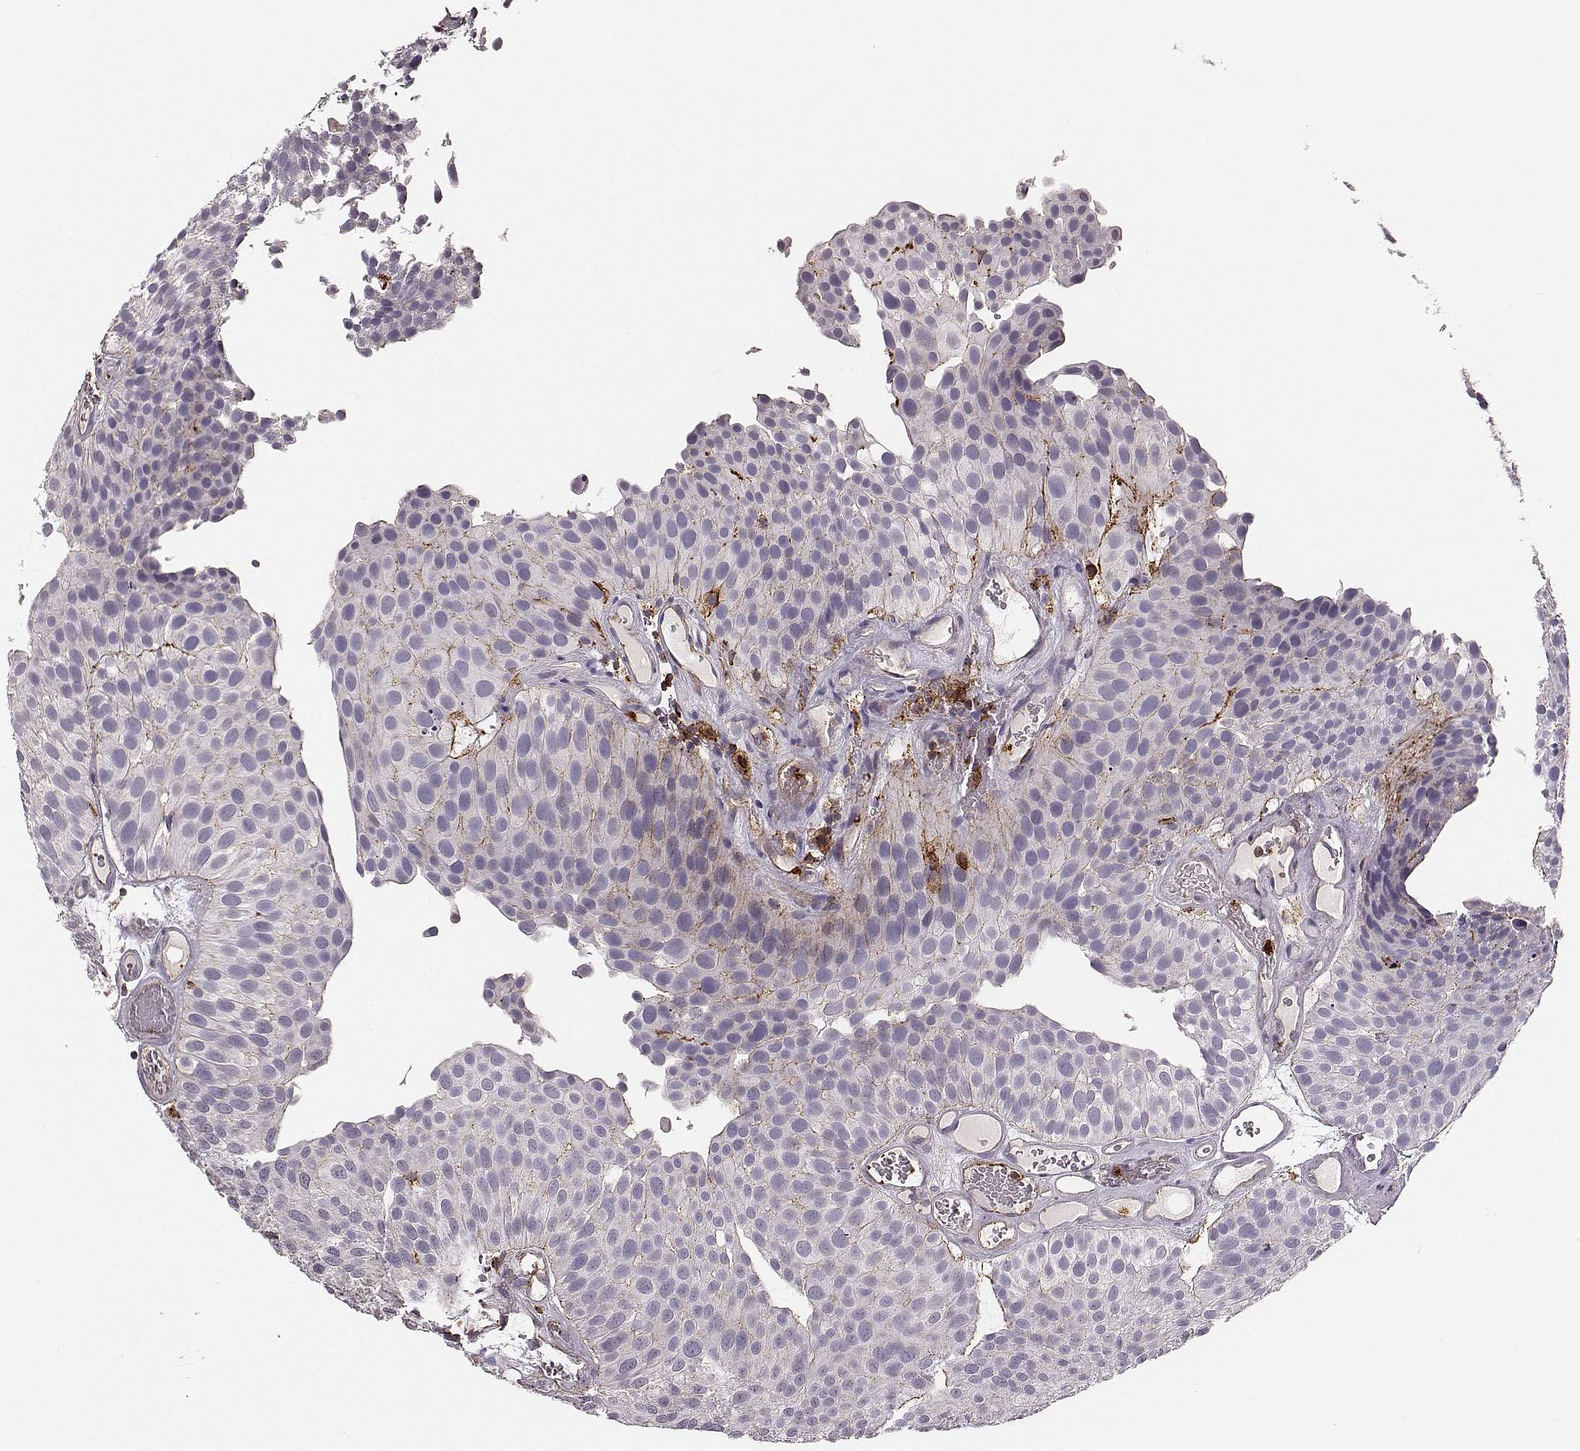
{"staining": {"intensity": "moderate", "quantity": "<25%", "location": "cytoplasmic/membranous"}, "tissue": "urothelial cancer", "cell_type": "Tumor cells", "image_type": "cancer", "snomed": [{"axis": "morphology", "description": "Urothelial carcinoma, Low grade"}, {"axis": "topography", "description": "Urinary bladder"}], "caption": "Tumor cells display low levels of moderate cytoplasmic/membranous staining in about <25% of cells in human low-grade urothelial carcinoma.", "gene": "ZYX", "patient": {"sex": "female", "age": 87}}